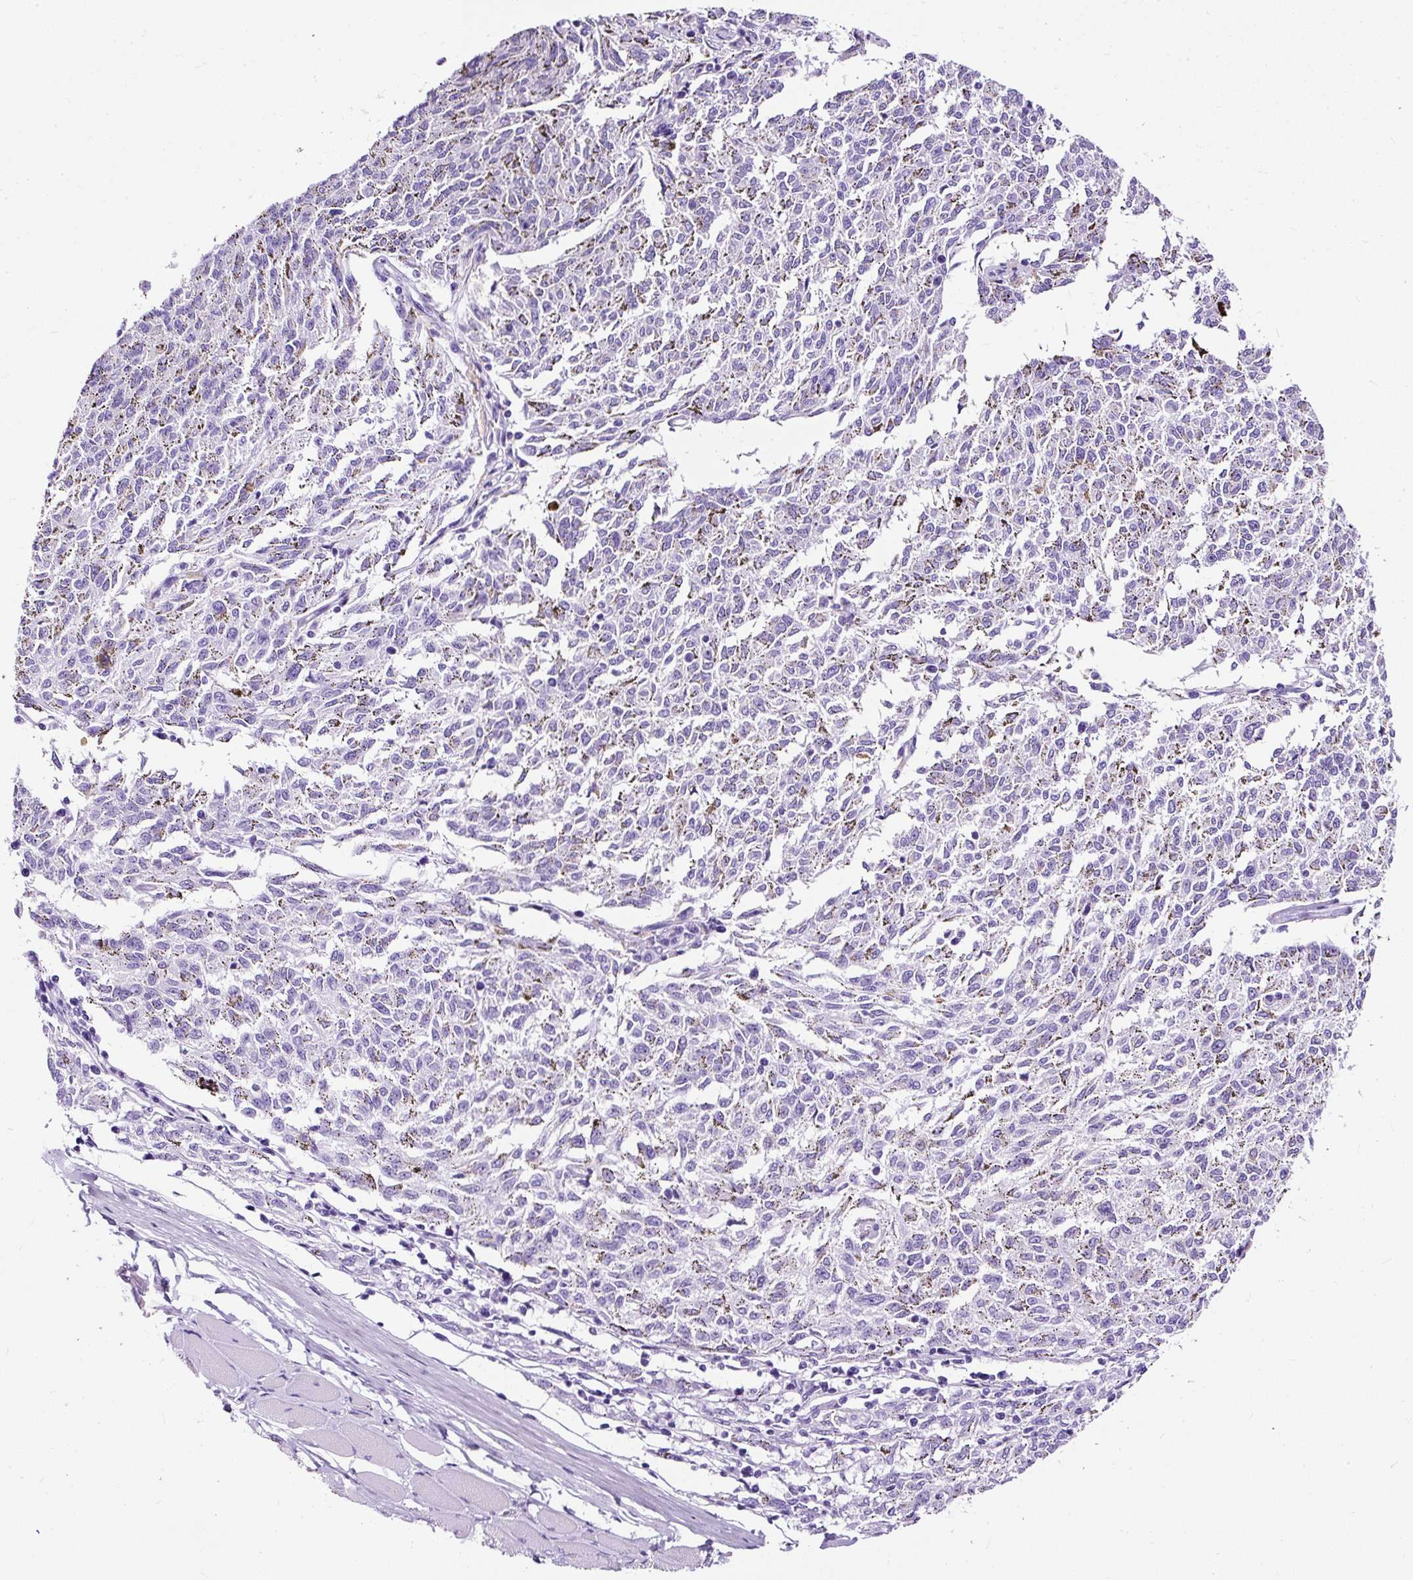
{"staining": {"intensity": "negative", "quantity": "none", "location": "none"}, "tissue": "melanoma", "cell_type": "Tumor cells", "image_type": "cancer", "snomed": [{"axis": "morphology", "description": "Malignant melanoma, NOS"}, {"axis": "topography", "description": "Skin"}], "caption": "Tumor cells are negative for protein expression in human melanoma.", "gene": "NTS", "patient": {"sex": "female", "age": 72}}